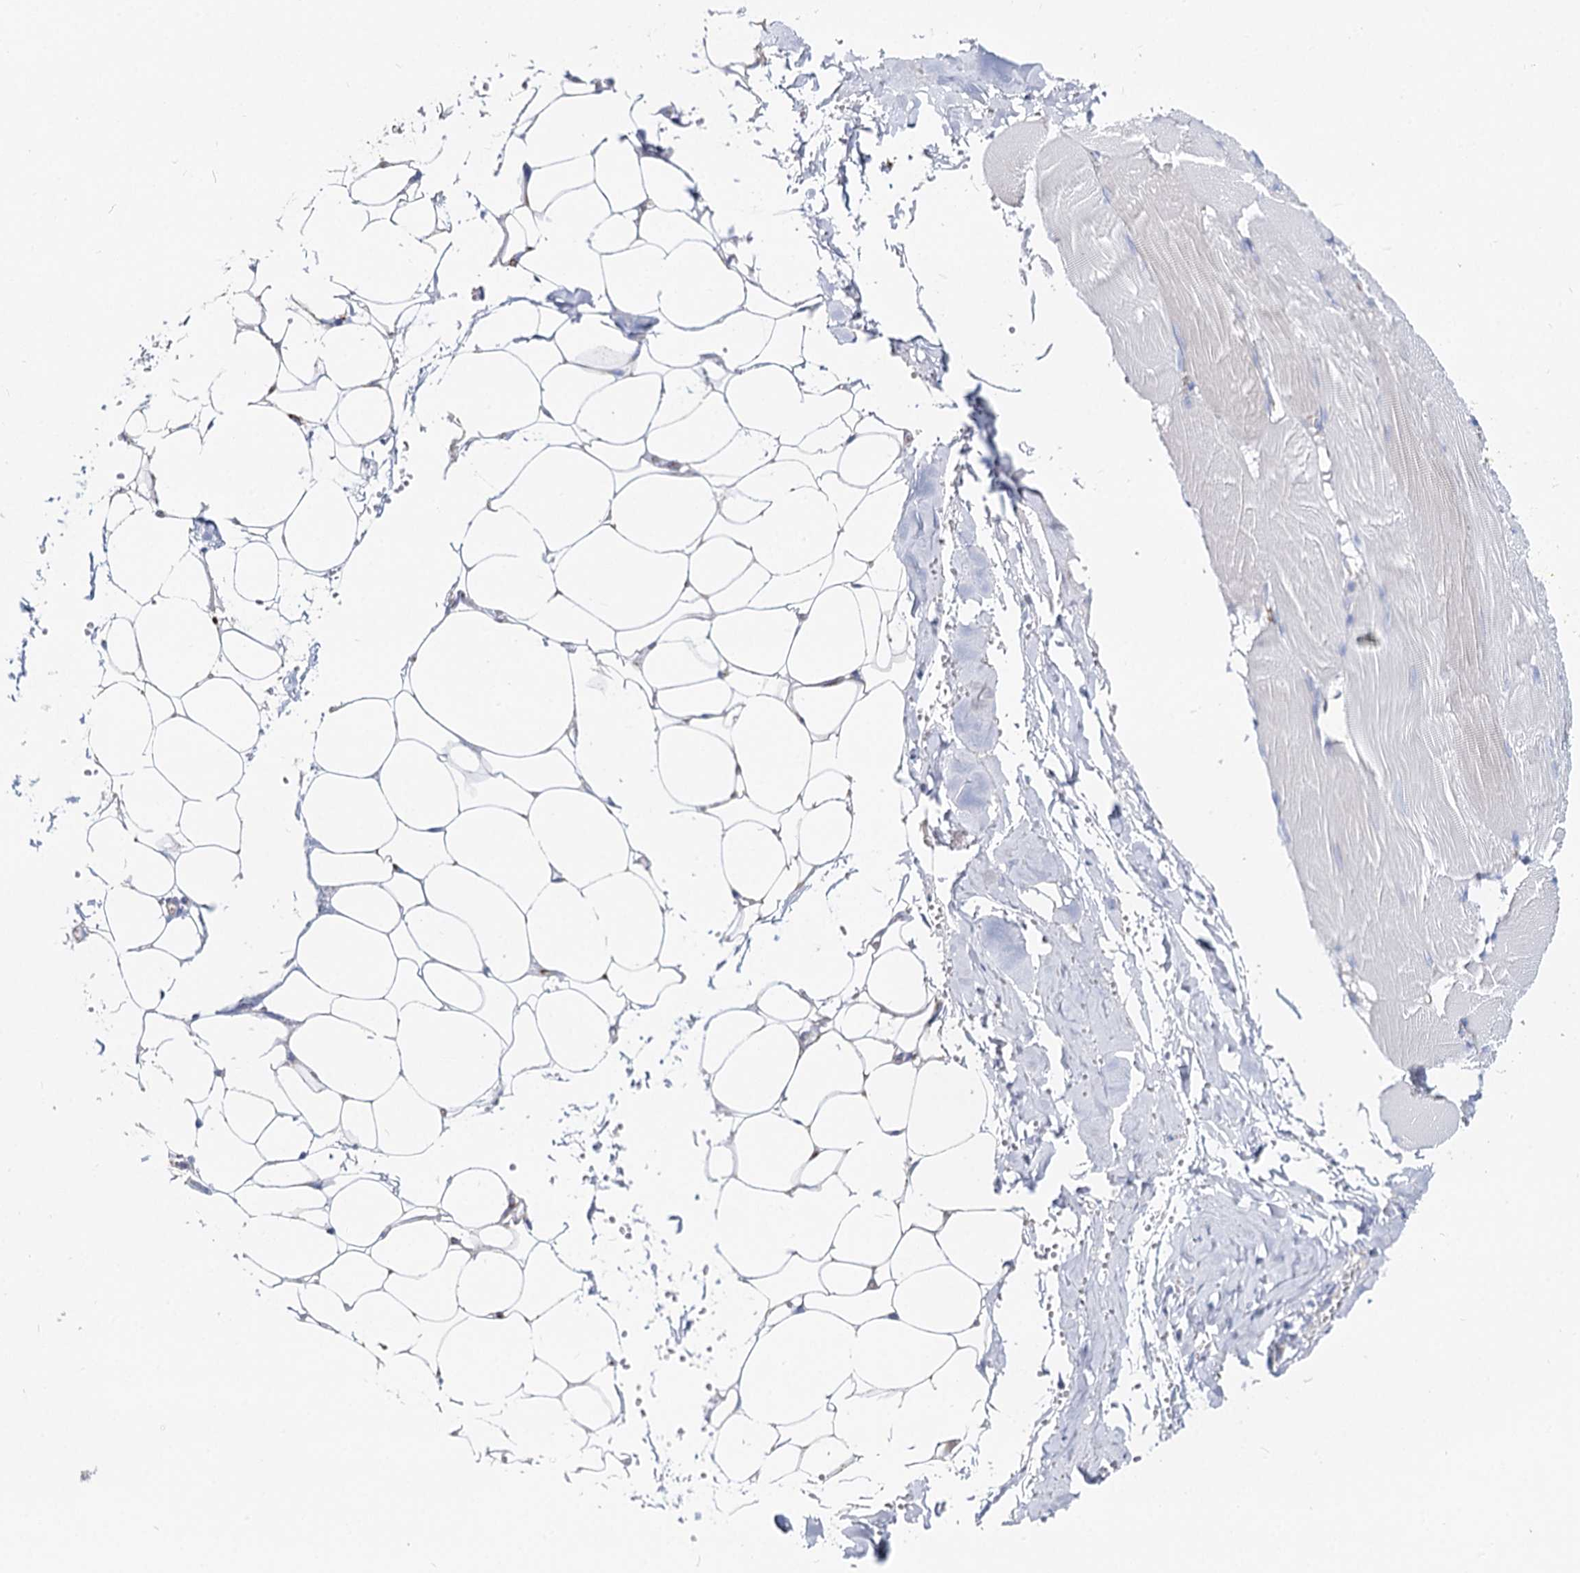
{"staining": {"intensity": "negative", "quantity": "none", "location": "none"}, "tissue": "adipose tissue", "cell_type": "Adipocytes", "image_type": "normal", "snomed": [{"axis": "morphology", "description": "Normal tissue, NOS"}, {"axis": "topography", "description": "Skeletal muscle"}, {"axis": "topography", "description": "Peripheral nerve tissue"}], "caption": "A high-resolution image shows IHC staining of normal adipose tissue, which exhibits no significant expression in adipocytes. (DAB immunohistochemistry (IHC) visualized using brightfield microscopy, high magnification).", "gene": "MCCC2", "patient": {"sex": "female", "age": 55}}